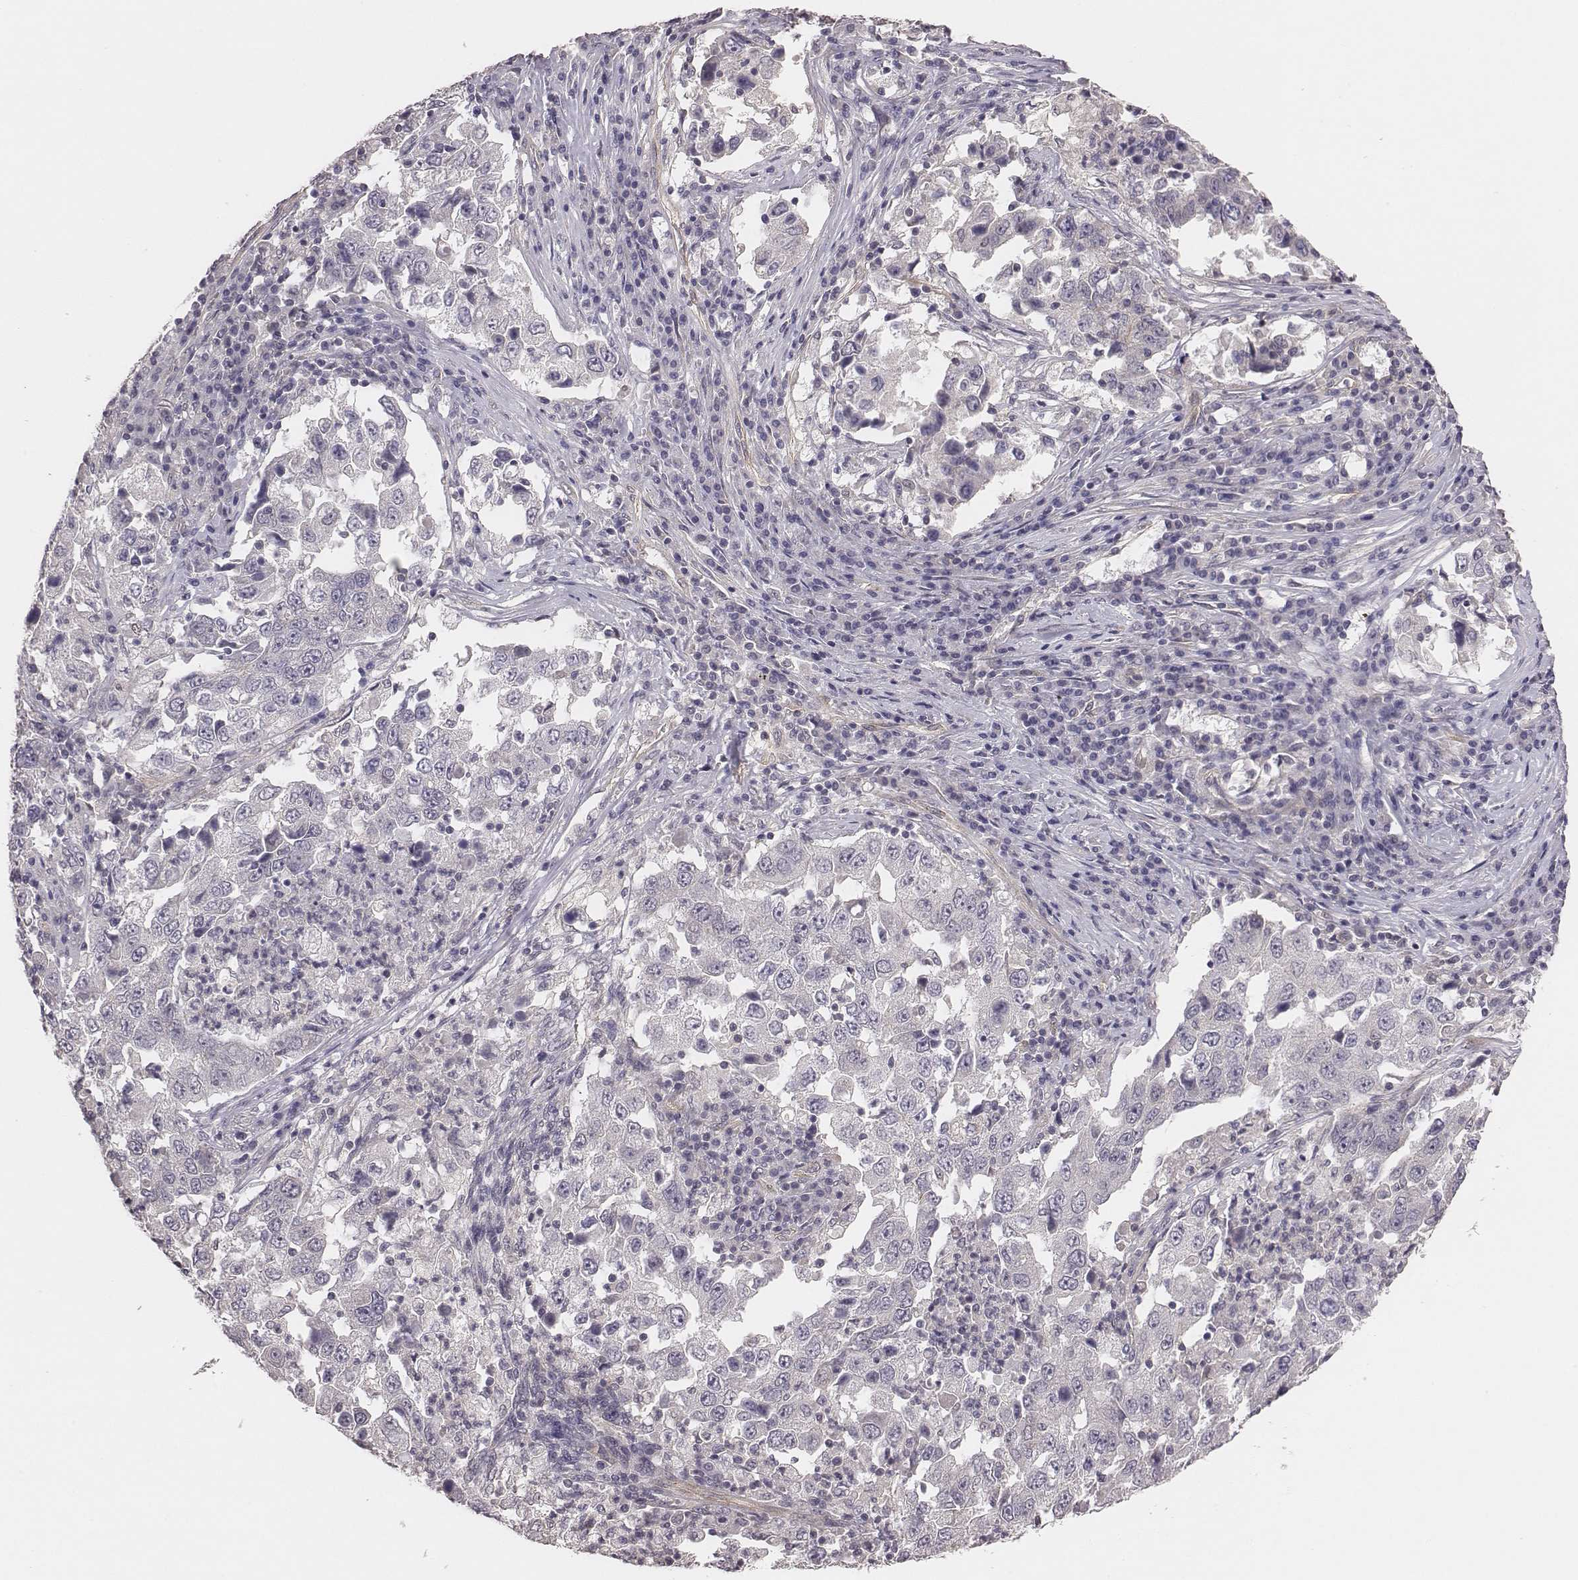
{"staining": {"intensity": "negative", "quantity": "none", "location": "none"}, "tissue": "lung cancer", "cell_type": "Tumor cells", "image_type": "cancer", "snomed": [{"axis": "morphology", "description": "Adenocarcinoma, NOS"}, {"axis": "topography", "description": "Lung"}], "caption": "Protein analysis of lung adenocarcinoma demonstrates no significant staining in tumor cells.", "gene": "SCARF1", "patient": {"sex": "male", "age": 73}}